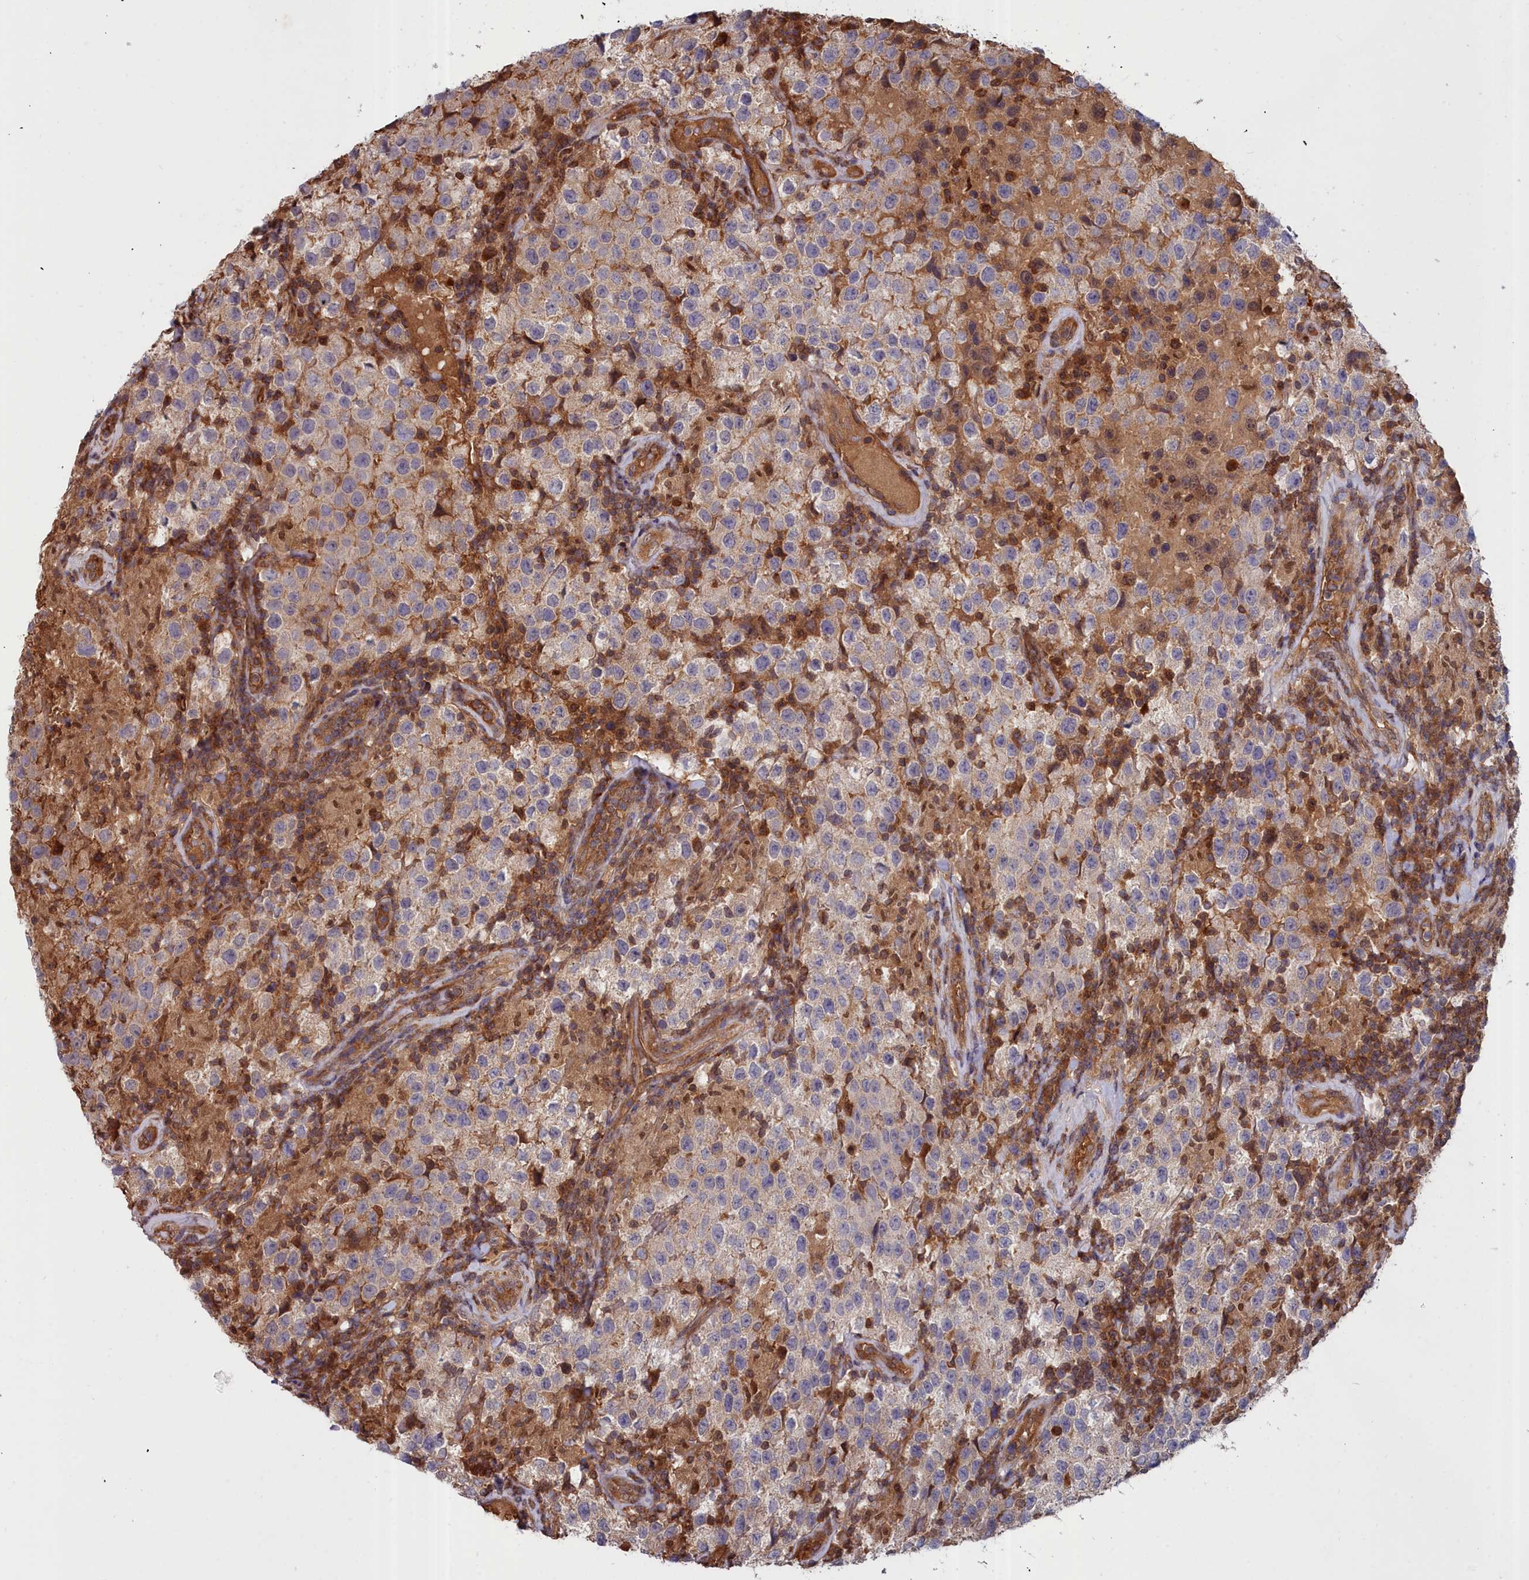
{"staining": {"intensity": "negative", "quantity": "none", "location": "none"}, "tissue": "testis cancer", "cell_type": "Tumor cells", "image_type": "cancer", "snomed": [{"axis": "morphology", "description": "Seminoma, NOS"}, {"axis": "morphology", "description": "Carcinoma, Embryonal, NOS"}, {"axis": "topography", "description": "Testis"}], "caption": "Tumor cells show no significant staining in testis cancer.", "gene": "GFRA2", "patient": {"sex": "male", "age": 41}}